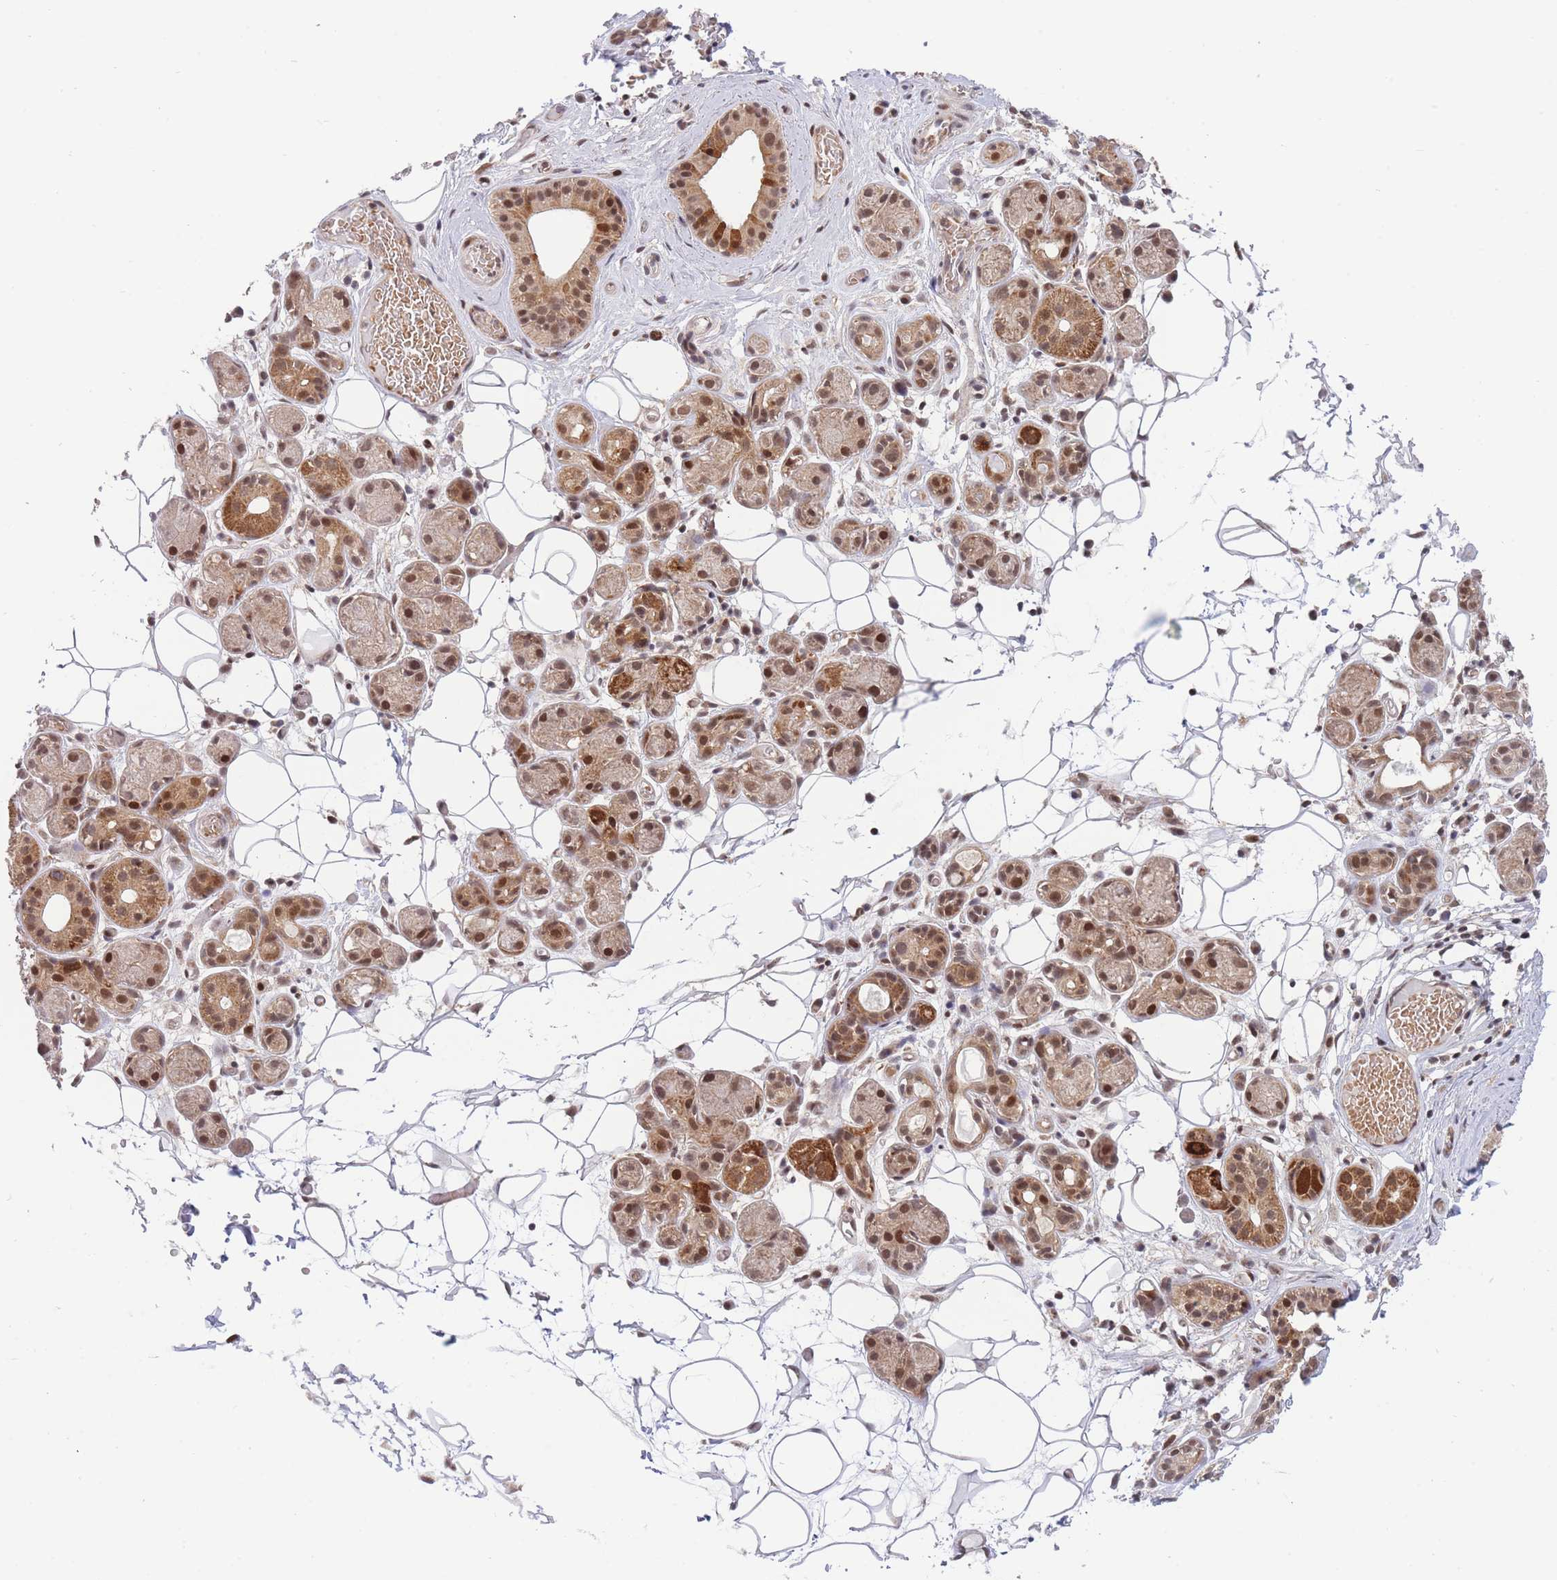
{"staining": {"intensity": "strong", "quantity": "25%-75%", "location": "cytoplasmic/membranous,nuclear"}, "tissue": "salivary gland", "cell_type": "Glandular cells", "image_type": "normal", "snomed": [{"axis": "morphology", "description": "Normal tissue, NOS"}, {"axis": "topography", "description": "Salivary gland"}], "caption": "Immunohistochemistry histopathology image of unremarkable salivary gland: salivary gland stained using immunohistochemistry exhibits high levels of strong protein expression localized specifically in the cytoplasmic/membranous,nuclear of glandular cells, appearing as a cytoplasmic/membranous,nuclear brown color.", "gene": "BOD1L1", "patient": {"sex": "male", "age": 82}}